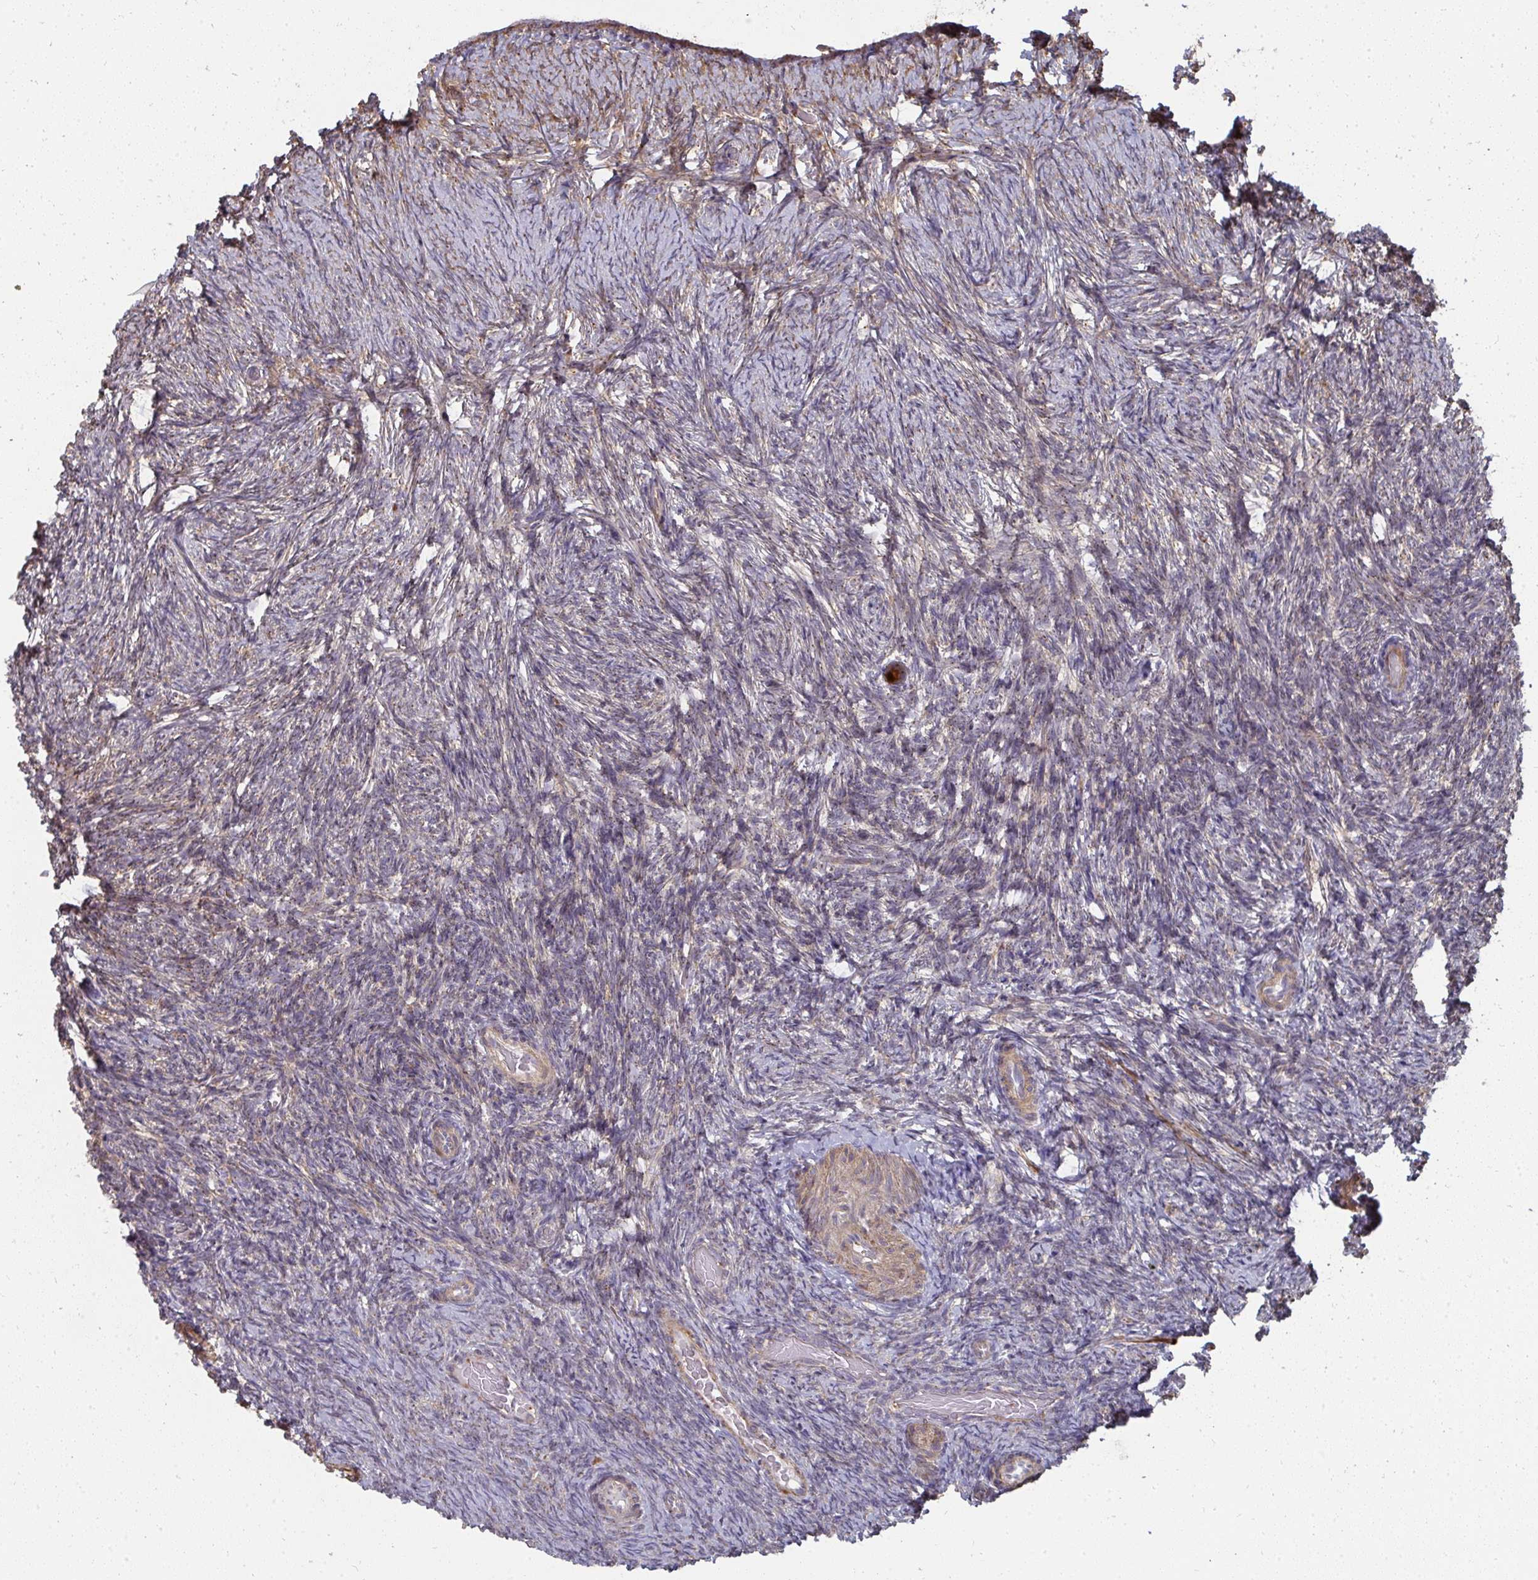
{"staining": {"intensity": "weak", "quantity": "<25%", "location": "cytoplasmic/membranous"}, "tissue": "ovary", "cell_type": "Ovarian stroma cells", "image_type": "normal", "snomed": [{"axis": "morphology", "description": "Normal tissue, NOS"}, {"axis": "topography", "description": "Ovary"}], "caption": "DAB immunohistochemical staining of unremarkable human ovary demonstrates no significant expression in ovarian stroma cells. The staining was performed using DAB (3,3'-diaminobenzidine) to visualize the protein expression in brown, while the nuclei were stained in blue with hematoxylin (Magnification: 20x).", "gene": "ZFYVE28", "patient": {"sex": "female", "age": 34}}